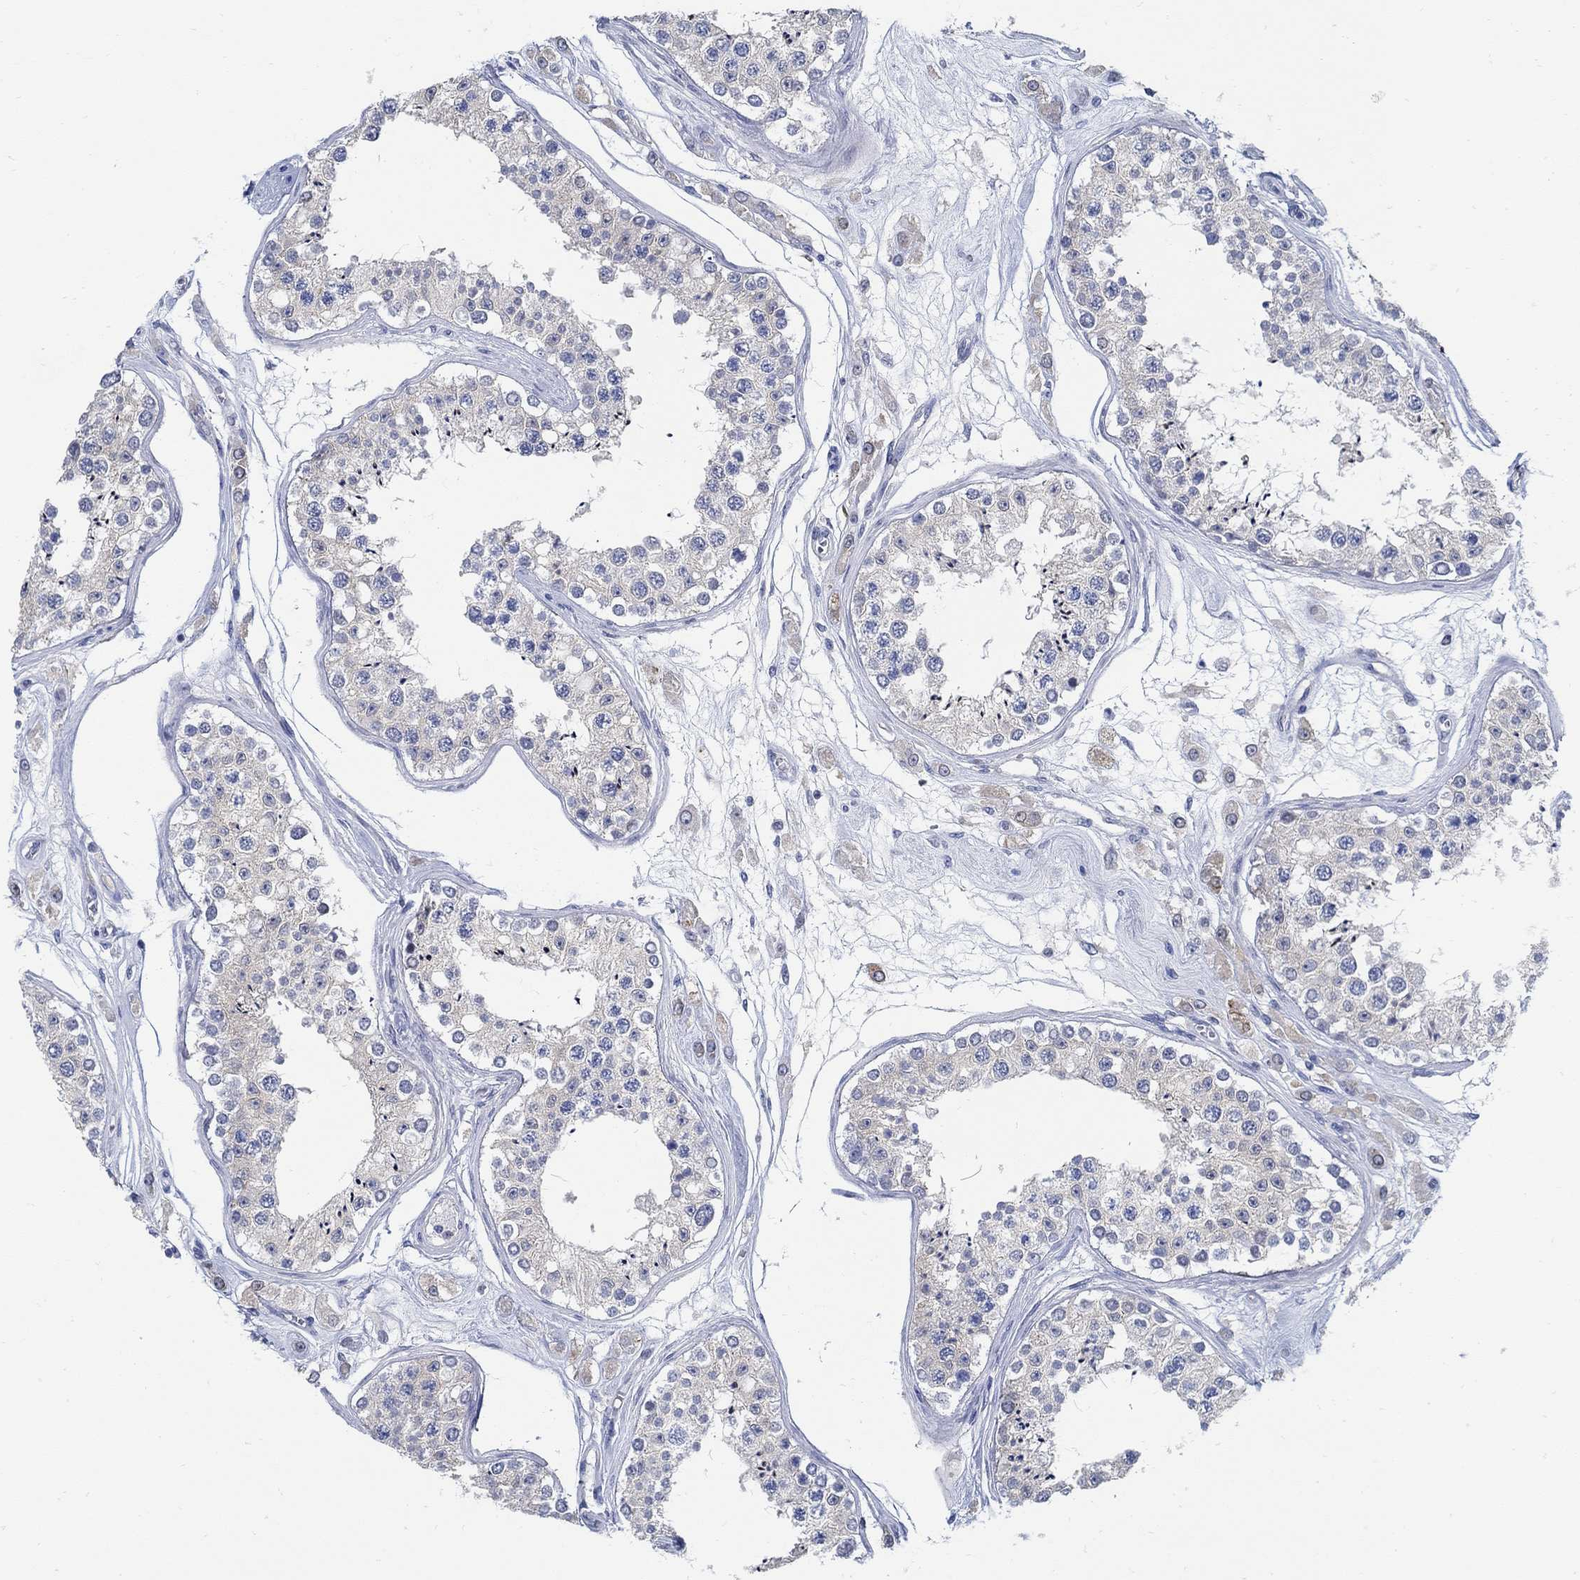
{"staining": {"intensity": "weak", "quantity": "<25%", "location": "cytoplasmic/membranous"}, "tissue": "testis", "cell_type": "Cells in seminiferous ducts", "image_type": "normal", "snomed": [{"axis": "morphology", "description": "Normal tissue, NOS"}, {"axis": "topography", "description": "Testis"}], "caption": "IHC micrograph of benign testis stained for a protein (brown), which shows no staining in cells in seminiferous ducts.", "gene": "PCDH11X", "patient": {"sex": "male", "age": 25}}